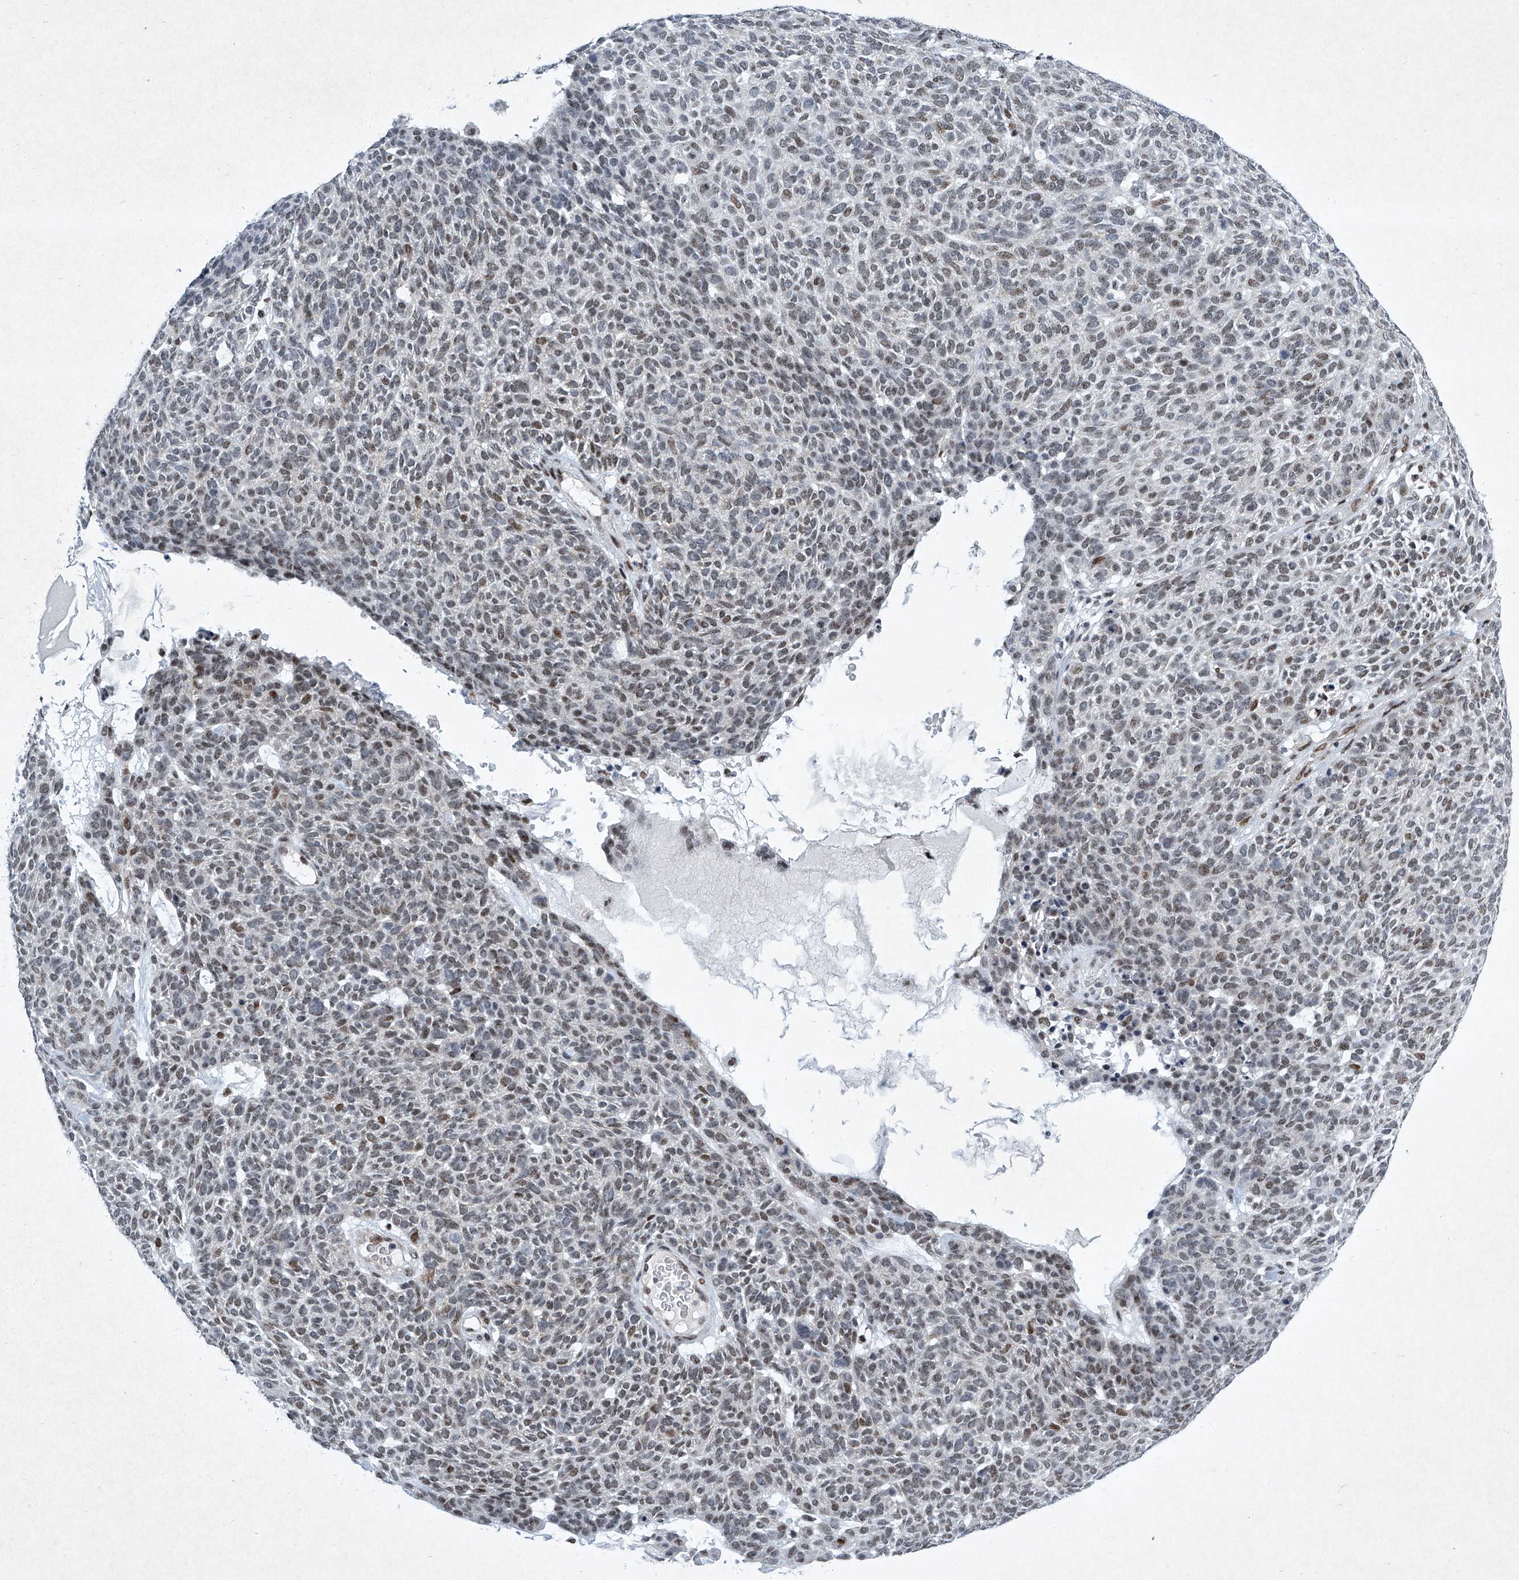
{"staining": {"intensity": "weak", "quantity": "25%-75%", "location": "nuclear"}, "tissue": "skin cancer", "cell_type": "Tumor cells", "image_type": "cancer", "snomed": [{"axis": "morphology", "description": "Squamous cell carcinoma, NOS"}, {"axis": "topography", "description": "Skin"}], "caption": "Squamous cell carcinoma (skin) stained with a protein marker shows weak staining in tumor cells.", "gene": "TFDP1", "patient": {"sex": "female", "age": 90}}